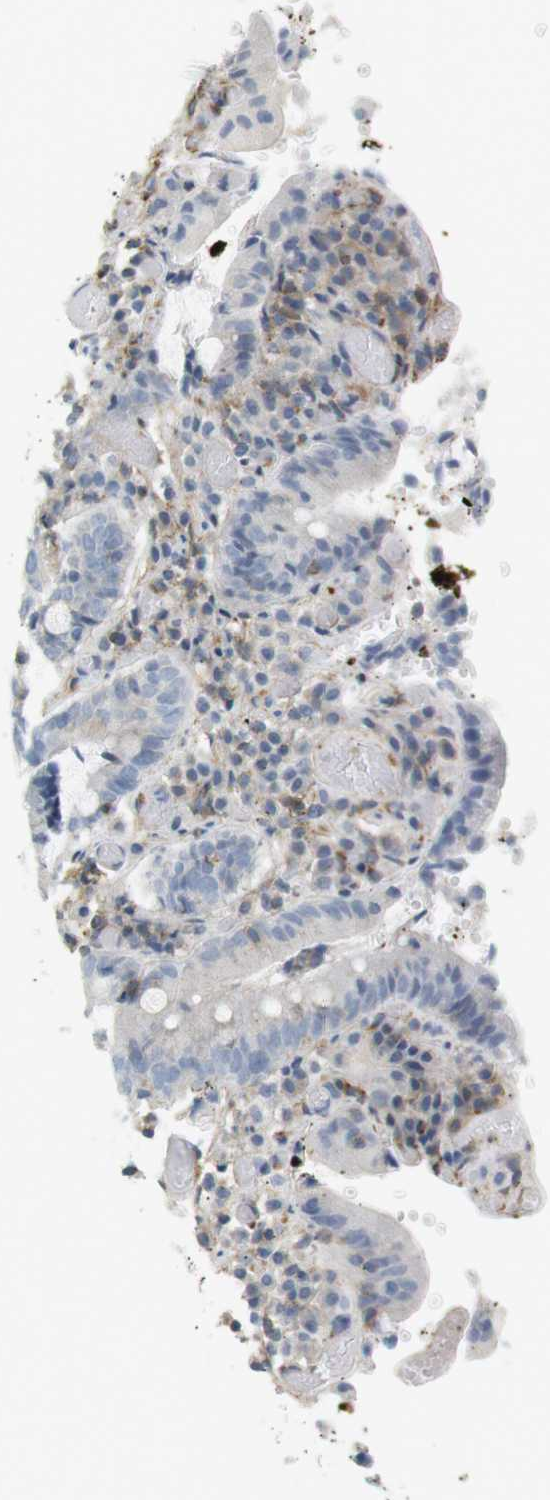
{"staining": {"intensity": "negative", "quantity": "none", "location": "none"}, "tissue": "small intestine", "cell_type": "Glandular cells", "image_type": "normal", "snomed": [{"axis": "morphology", "description": "Normal tissue, NOS"}, {"axis": "topography", "description": "Small intestine"}], "caption": "Immunohistochemistry image of normal small intestine: small intestine stained with DAB displays no significant protein expression in glandular cells.", "gene": "F2R", "patient": {"sex": "male", "age": 71}}